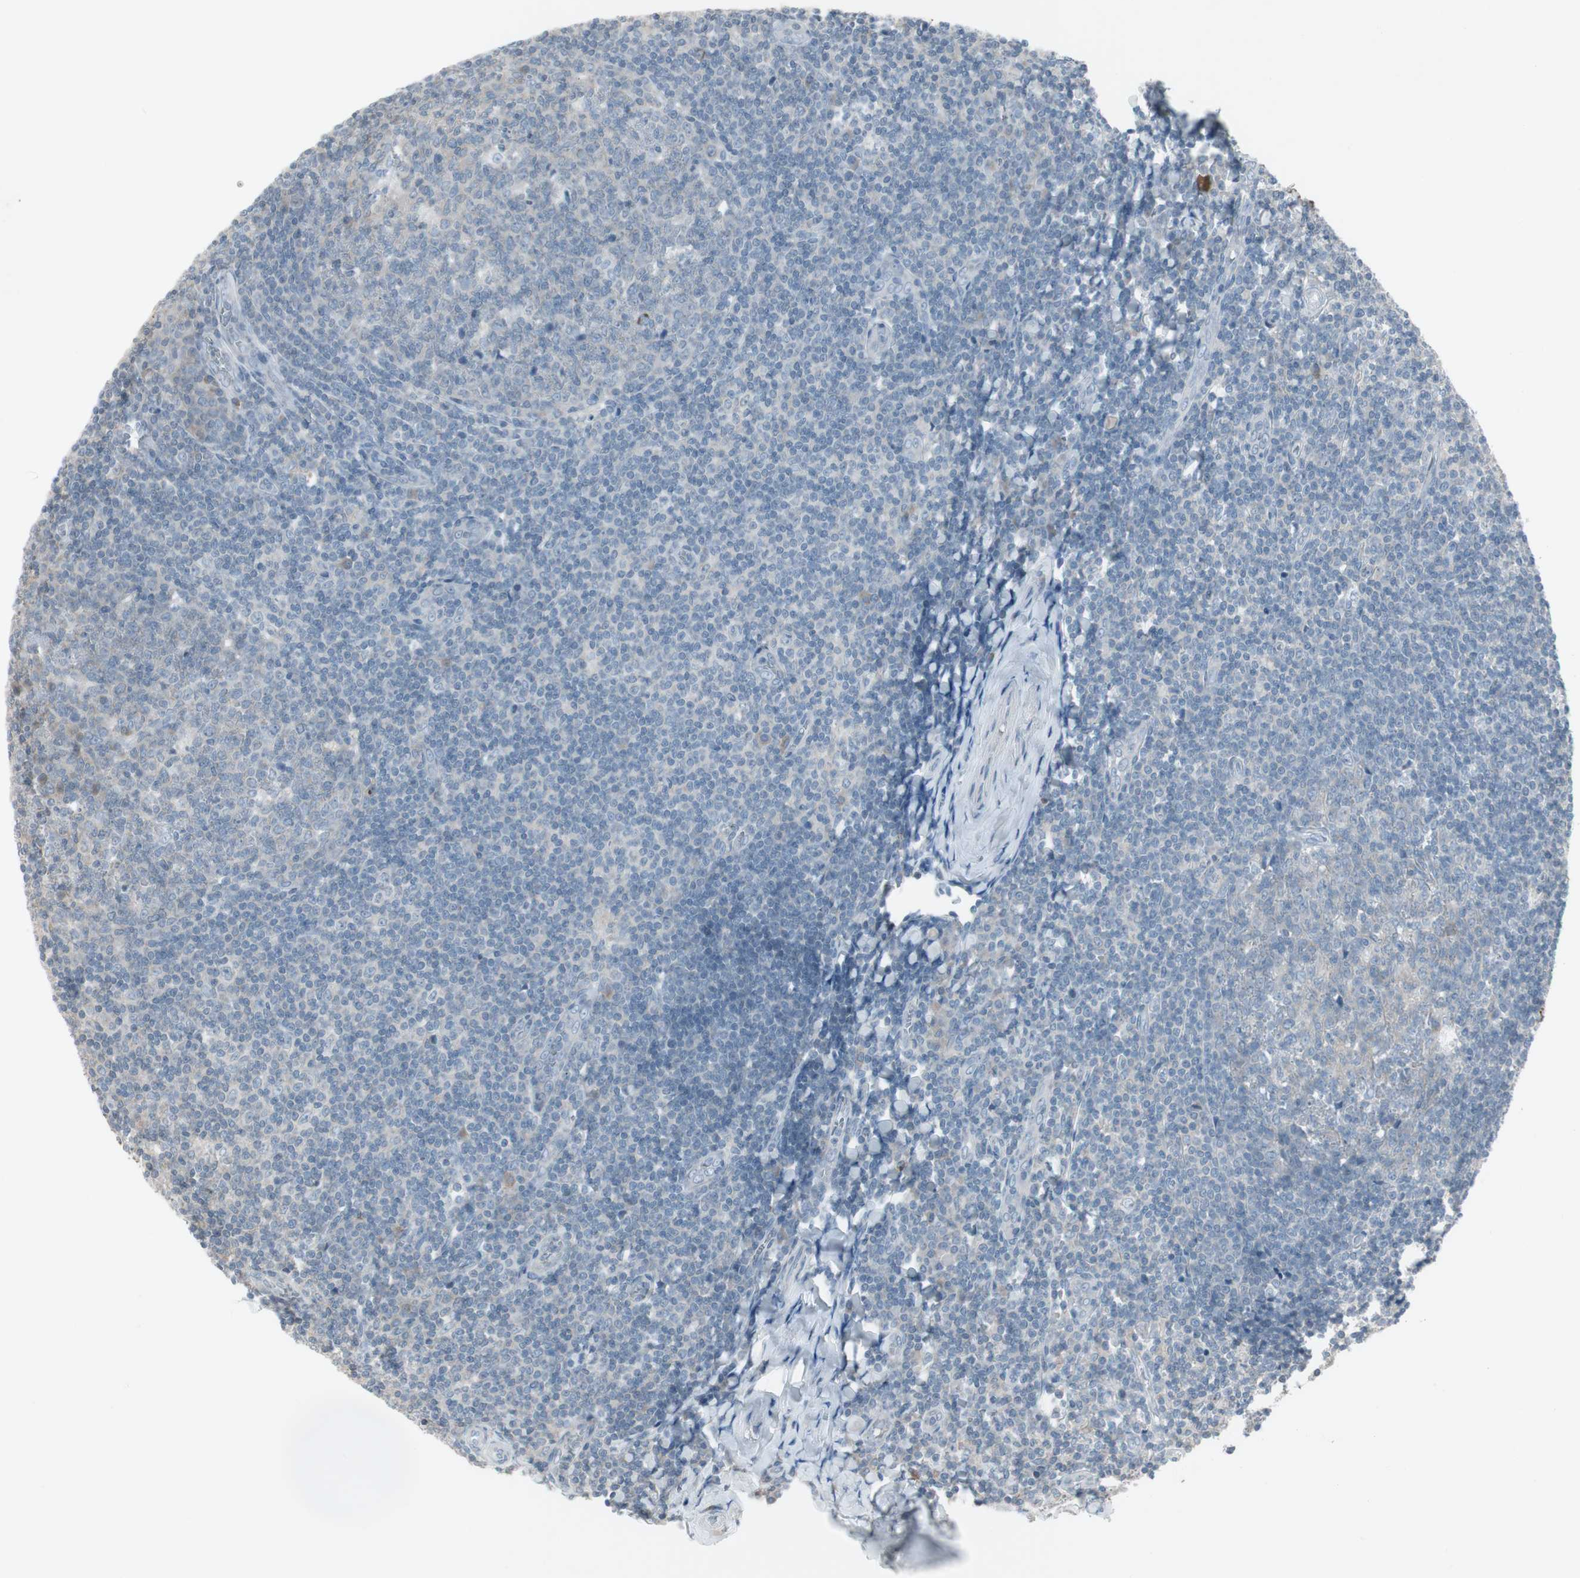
{"staining": {"intensity": "negative", "quantity": "none", "location": "none"}, "tissue": "tonsil", "cell_type": "Germinal center cells", "image_type": "normal", "snomed": [{"axis": "morphology", "description": "Normal tissue, NOS"}, {"axis": "topography", "description": "Tonsil"}], "caption": "Protein analysis of benign tonsil demonstrates no significant expression in germinal center cells.", "gene": "ARG2", "patient": {"sex": "male", "age": 31}}